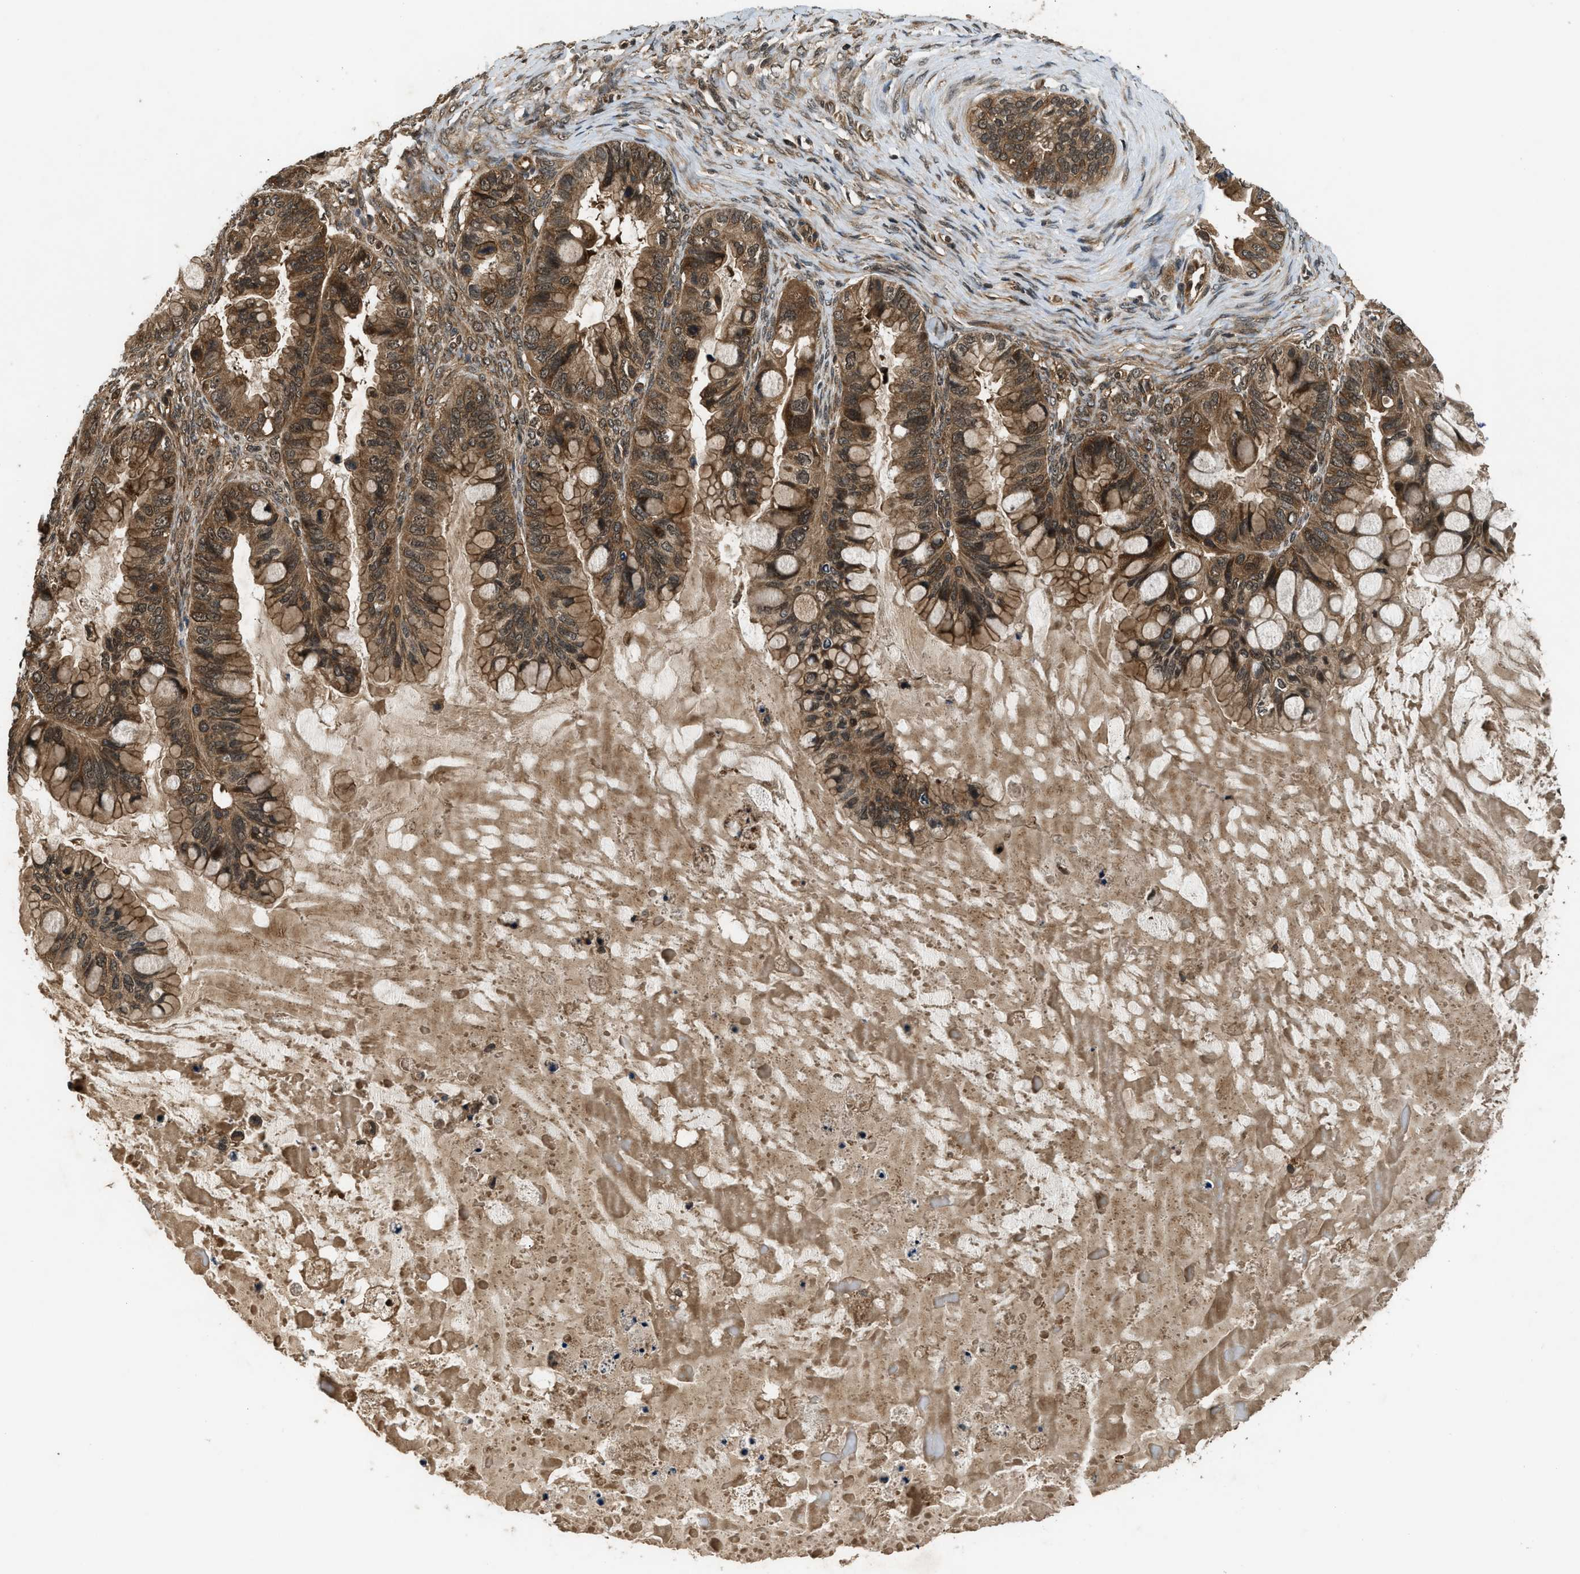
{"staining": {"intensity": "moderate", "quantity": ">75%", "location": "cytoplasmic/membranous"}, "tissue": "ovarian cancer", "cell_type": "Tumor cells", "image_type": "cancer", "snomed": [{"axis": "morphology", "description": "Cystadenocarcinoma, mucinous, NOS"}, {"axis": "topography", "description": "Ovary"}], "caption": "High-power microscopy captured an immunohistochemistry histopathology image of ovarian cancer, revealing moderate cytoplasmic/membranous expression in approximately >75% of tumor cells. The staining was performed using DAB (3,3'-diaminobenzidine), with brown indicating positive protein expression. Nuclei are stained blue with hematoxylin.", "gene": "RPS6KB1", "patient": {"sex": "female", "age": 80}}